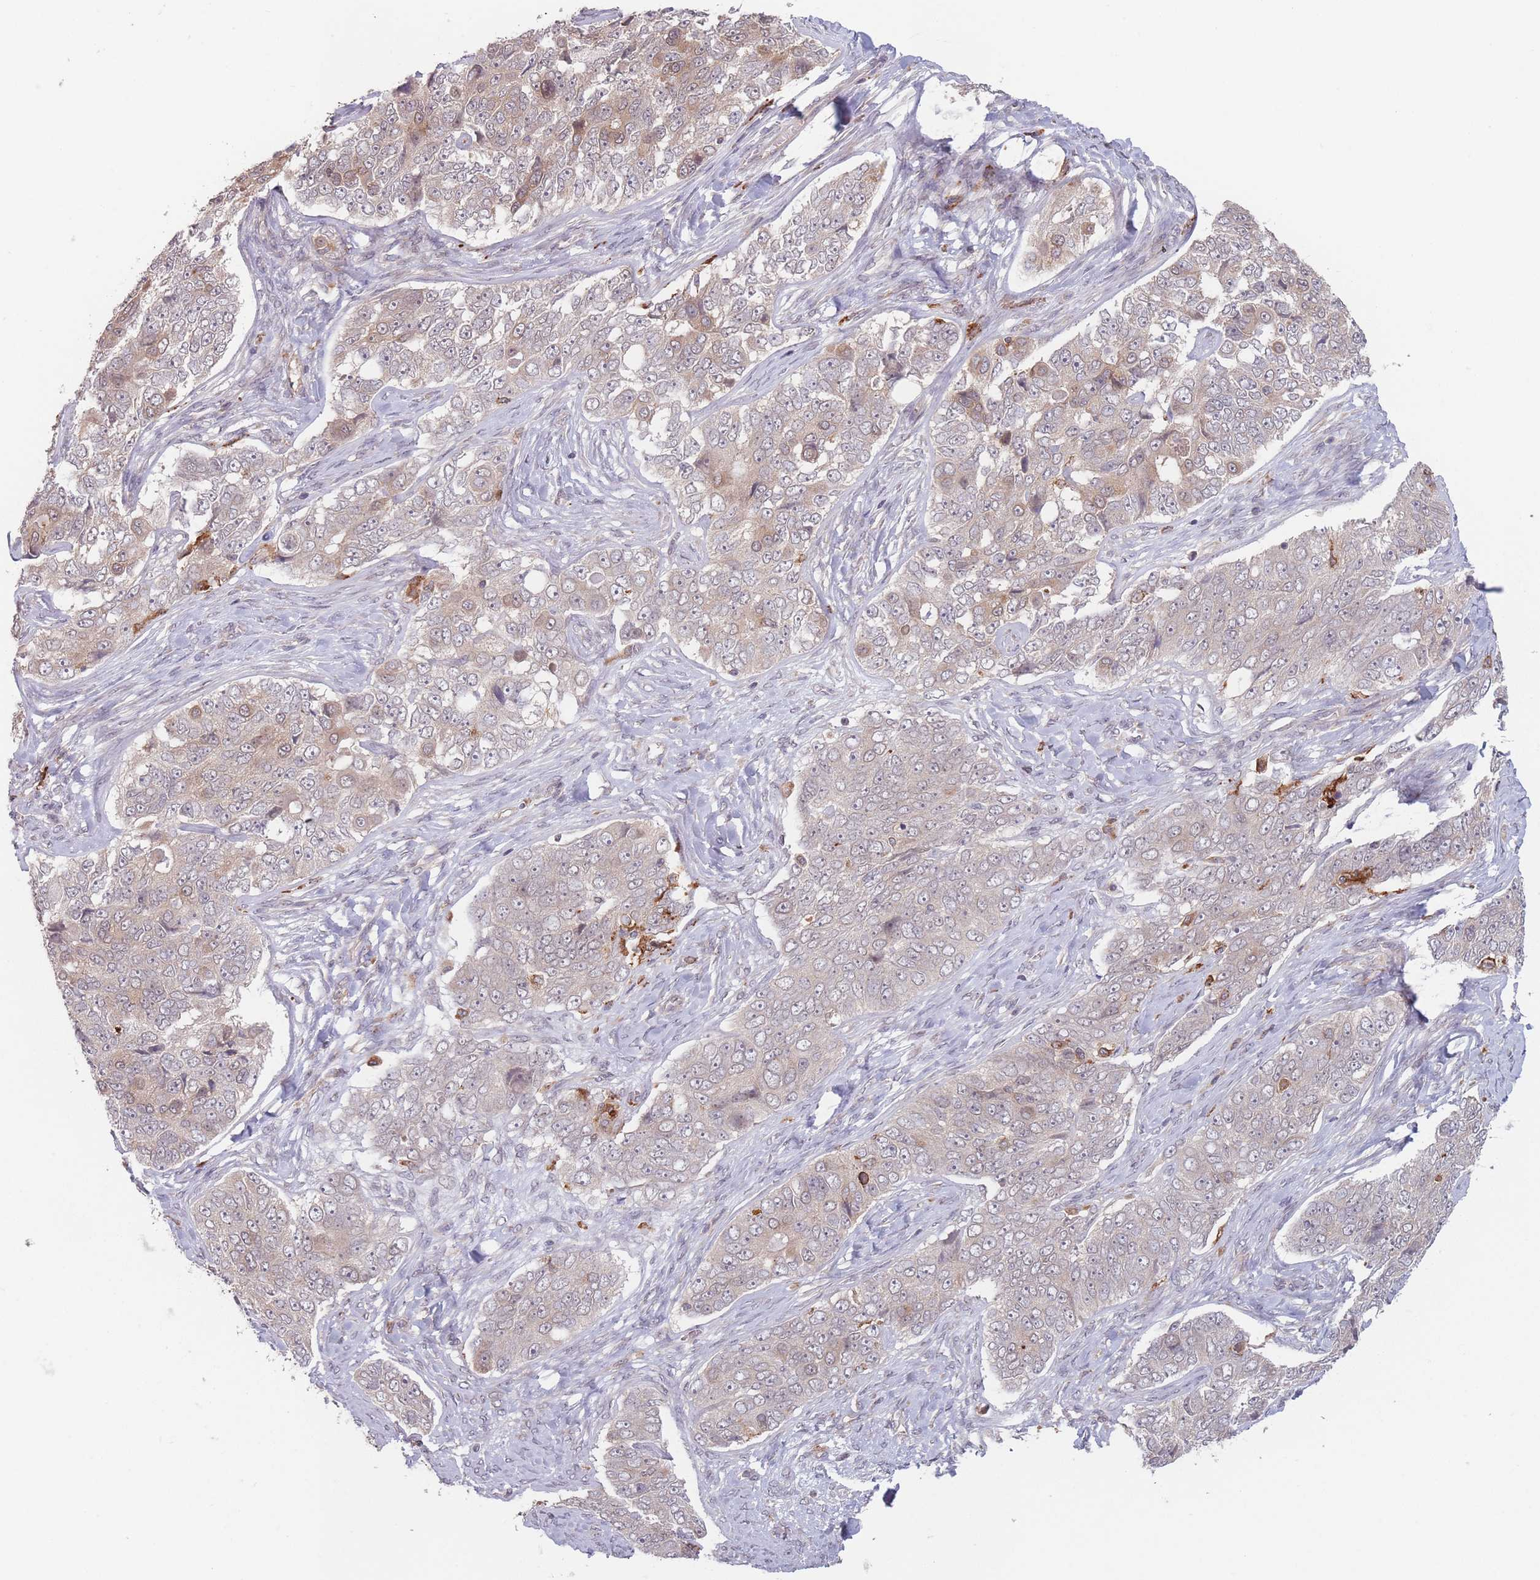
{"staining": {"intensity": "weak", "quantity": "25%-75%", "location": "cytoplasmic/membranous"}, "tissue": "ovarian cancer", "cell_type": "Tumor cells", "image_type": "cancer", "snomed": [{"axis": "morphology", "description": "Carcinoma, endometroid"}, {"axis": "topography", "description": "Ovary"}], "caption": "Immunohistochemistry (IHC) of human ovarian endometroid carcinoma demonstrates low levels of weak cytoplasmic/membranous staining in approximately 25%-75% of tumor cells. (brown staining indicates protein expression, while blue staining denotes nuclei).", "gene": "PPM1A", "patient": {"sex": "female", "age": 51}}